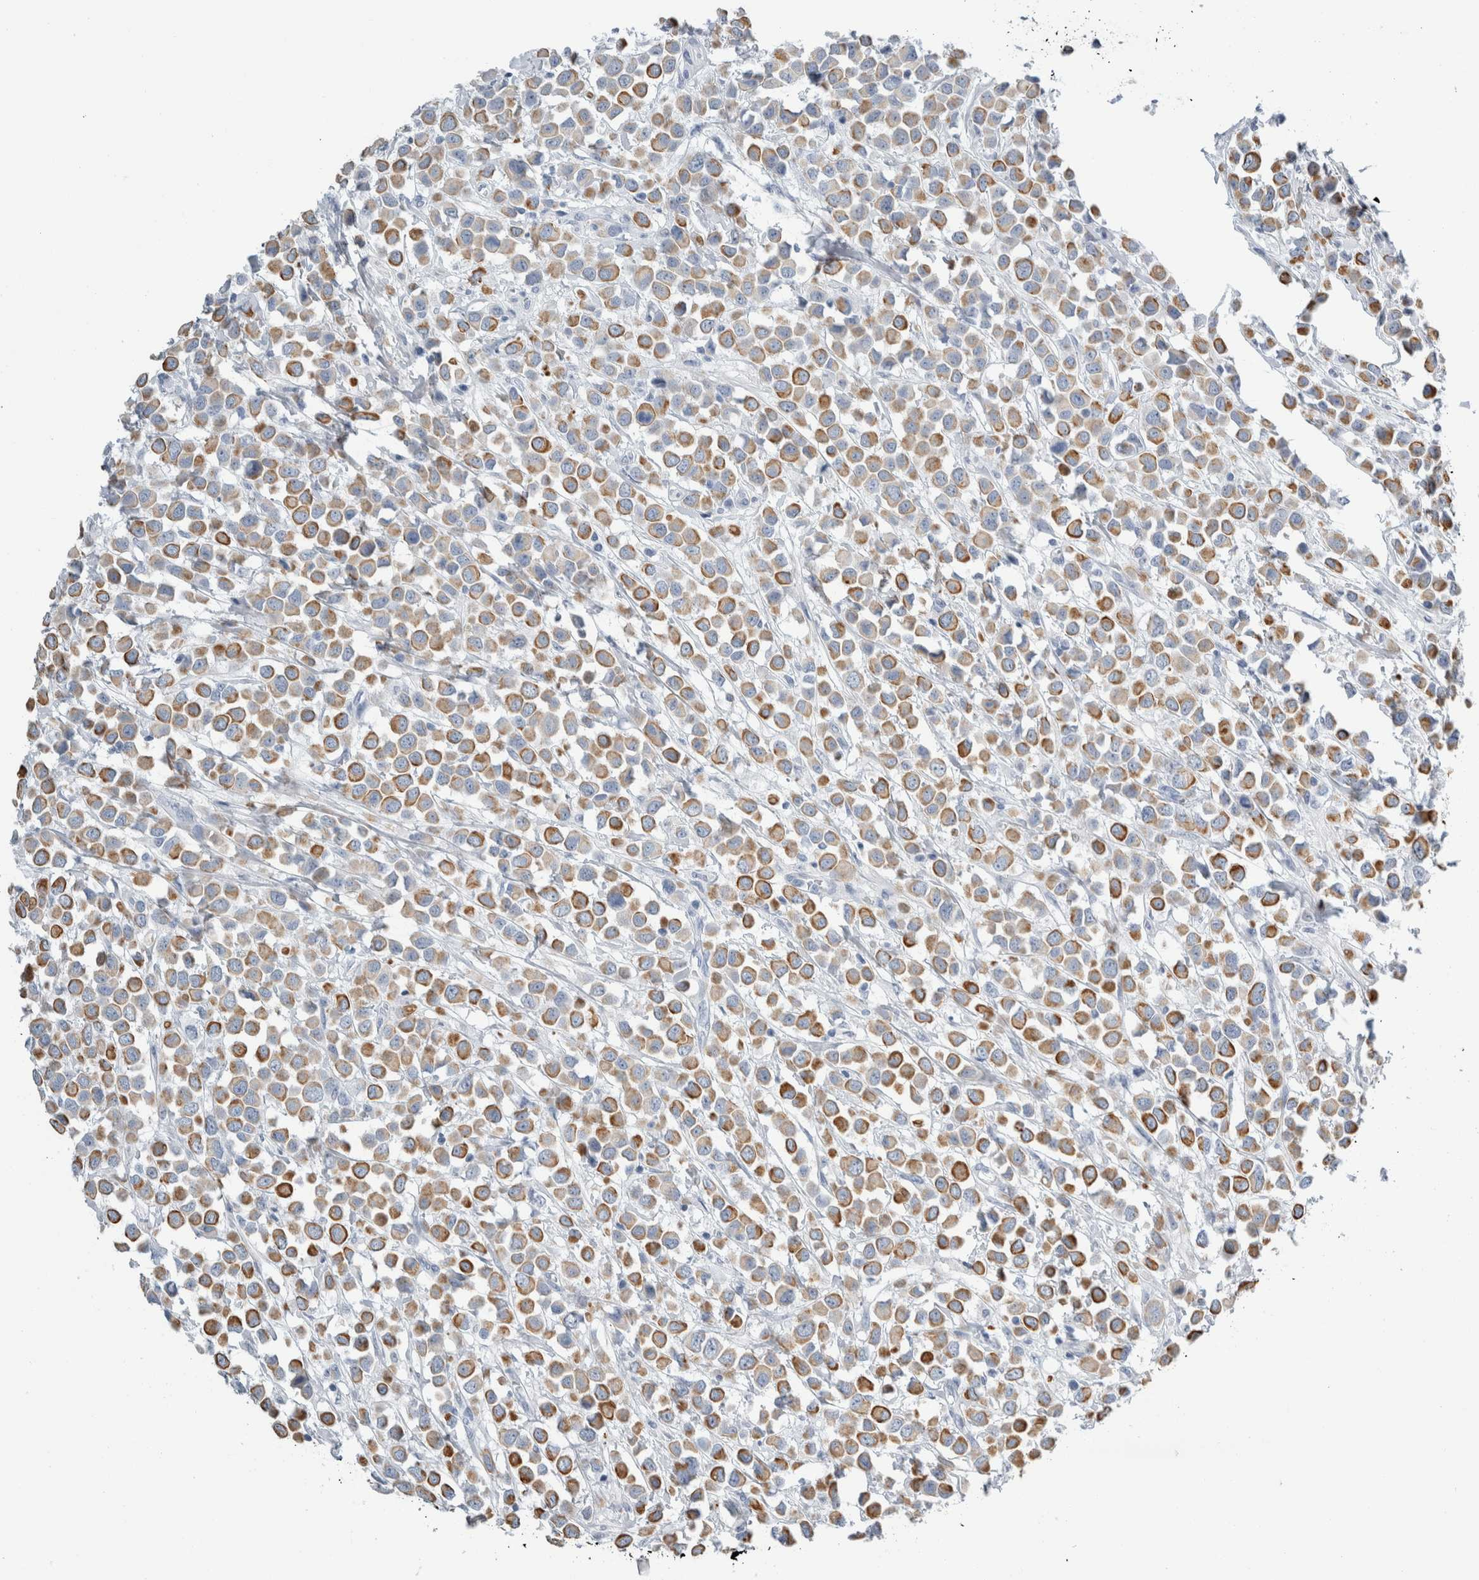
{"staining": {"intensity": "moderate", "quantity": ">75%", "location": "cytoplasmic/membranous"}, "tissue": "breast cancer", "cell_type": "Tumor cells", "image_type": "cancer", "snomed": [{"axis": "morphology", "description": "Duct carcinoma"}, {"axis": "topography", "description": "Breast"}], "caption": "Immunohistochemistry histopathology image of neoplastic tissue: breast cancer (invasive ductal carcinoma) stained using immunohistochemistry (IHC) demonstrates medium levels of moderate protein expression localized specifically in the cytoplasmic/membranous of tumor cells, appearing as a cytoplasmic/membranous brown color.", "gene": "RPH3AL", "patient": {"sex": "female", "age": 61}}